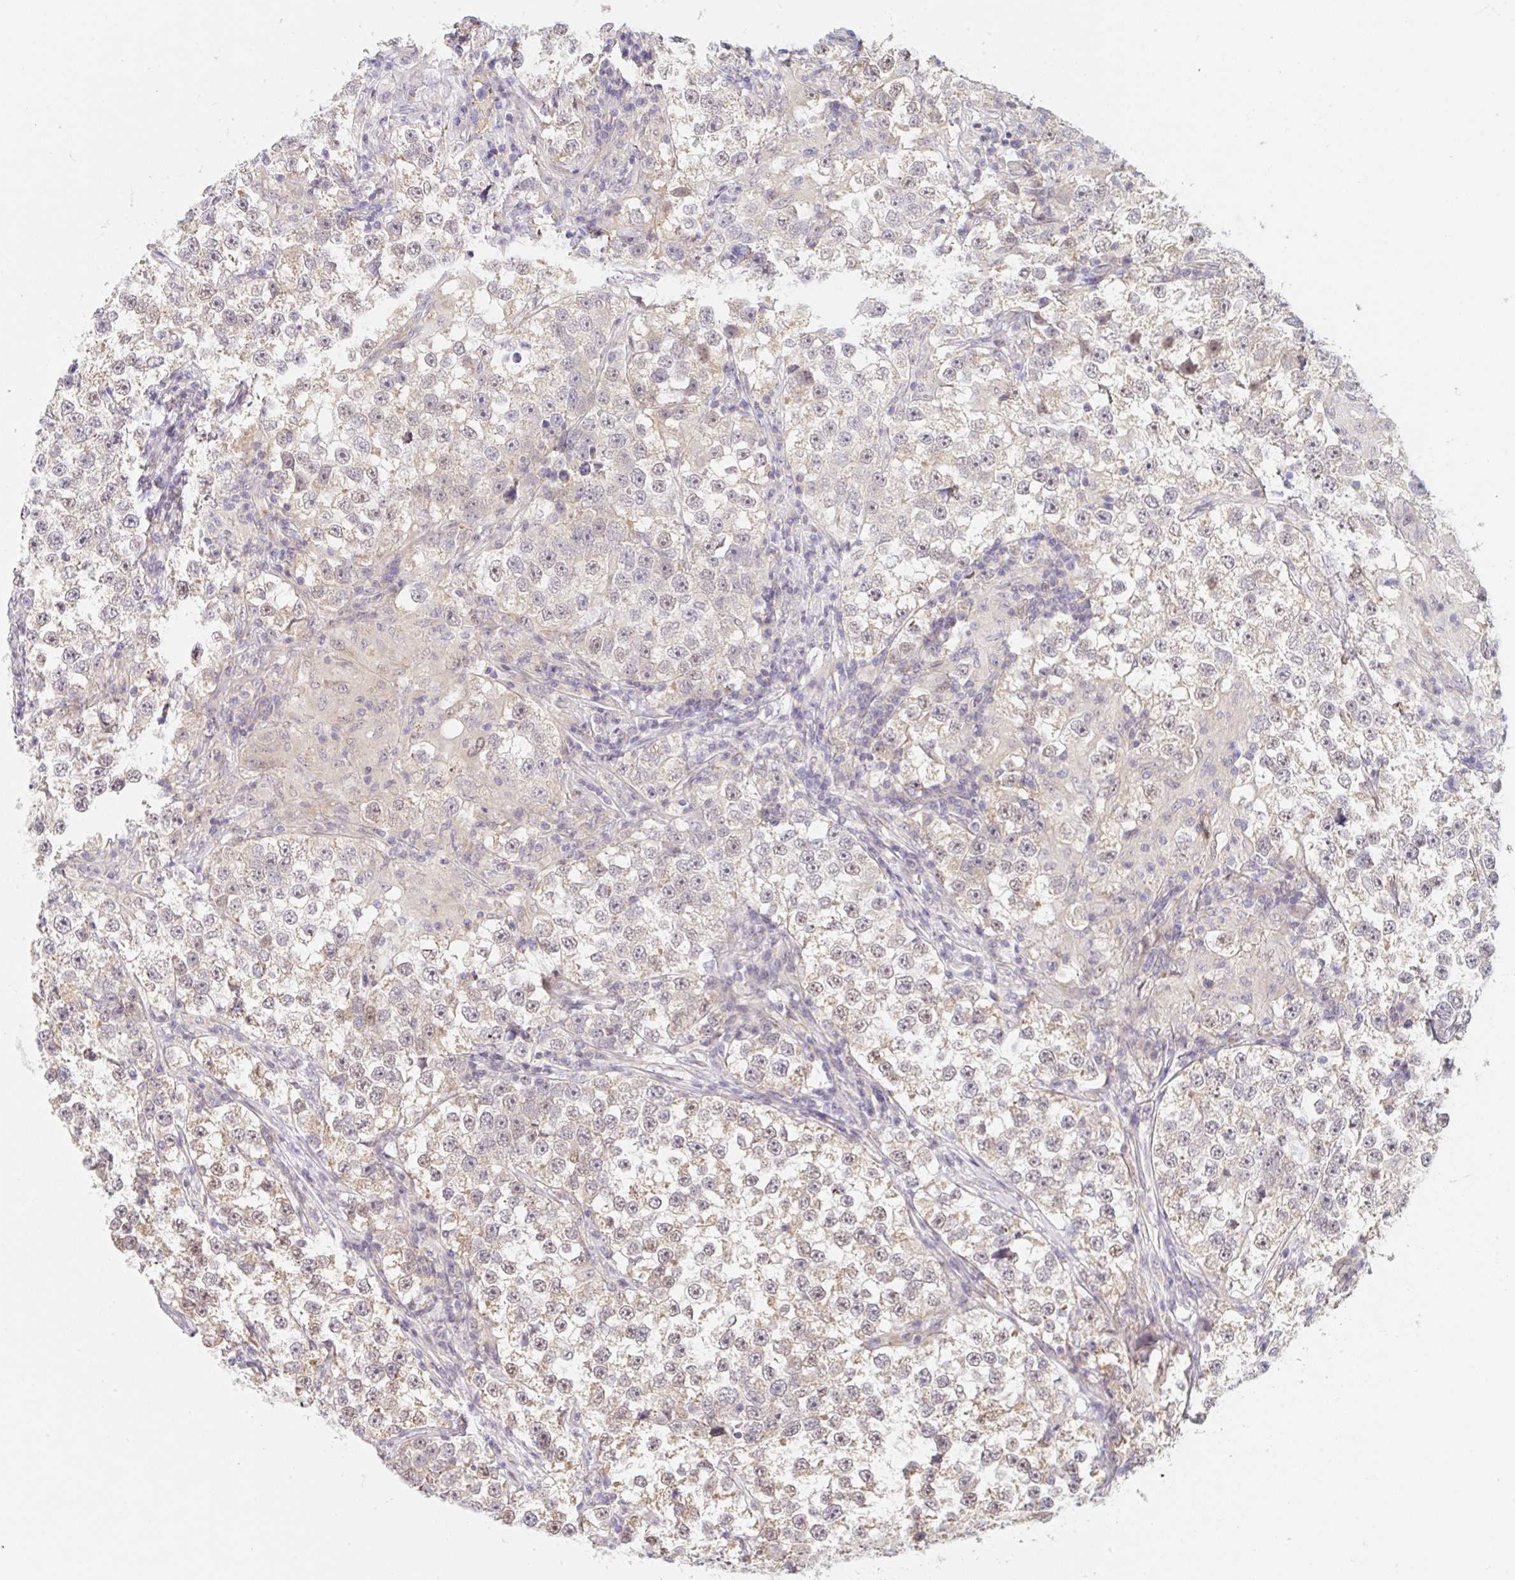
{"staining": {"intensity": "weak", "quantity": "25%-75%", "location": "cytoplasmic/membranous"}, "tissue": "testis cancer", "cell_type": "Tumor cells", "image_type": "cancer", "snomed": [{"axis": "morphology", "description": "Seminoma, NOS"}, {"axis": "topography", "description": "Testis"}], "caption": "Human testis cancer (seminoma) stained with a protein marker displays weak staining in tumor cells.", "gene": "TBPL2", "patient": {"sex": "male", "age": 46}}